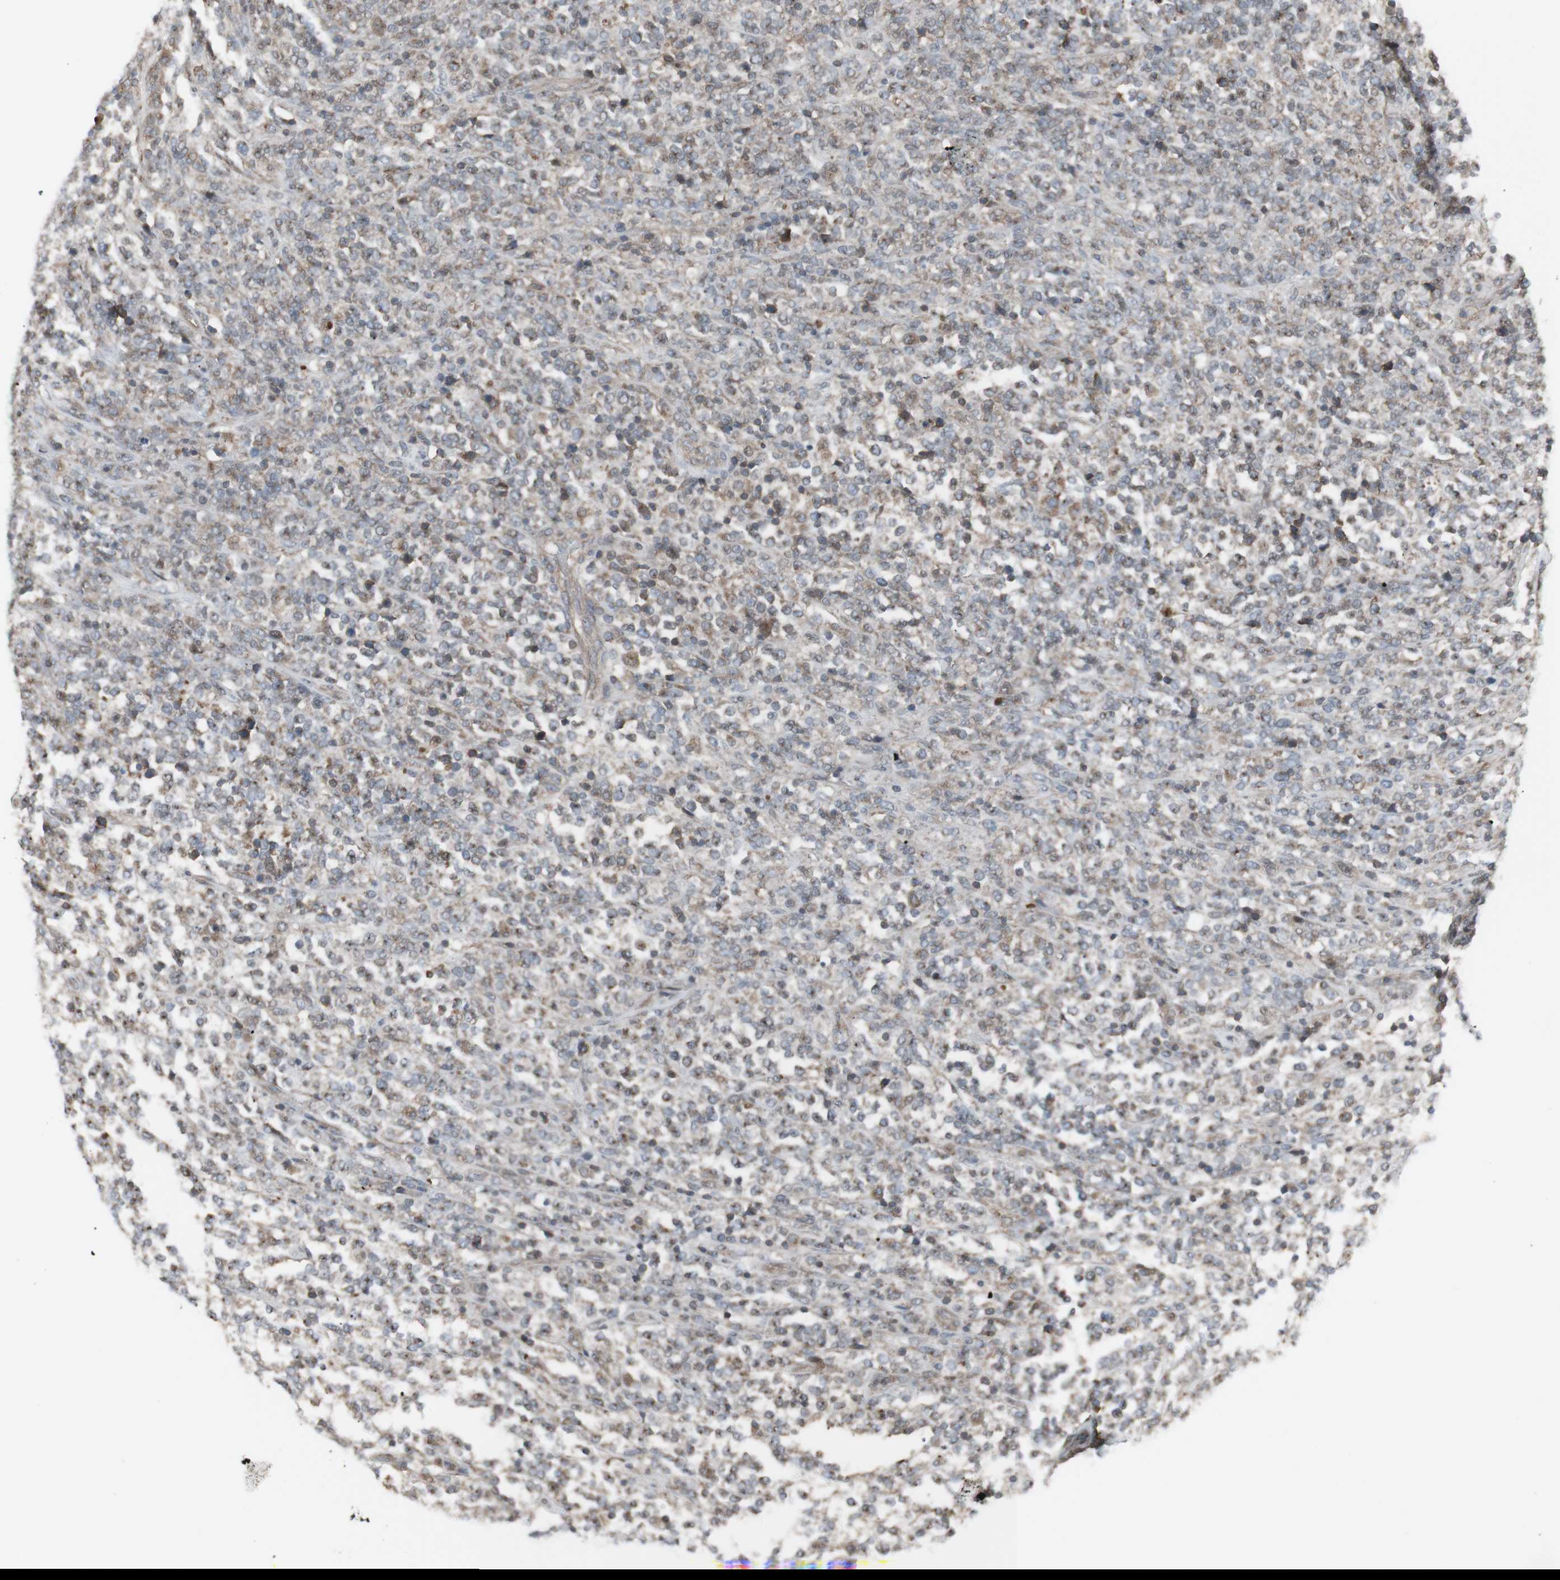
{"staining": {"intensity": "moderate", "quantity": "25%-75%", "location": "cytoplasmic/membranous"}, "tissue": "lymphoma", "cell_type": "Tumor cells", "image_type": "cancer", "snomed": [{"axis": "morphology", "description": "Malignant lymphoma, non-Hodgkin's type, High grade"}, {"axis": "topography", "description": "Soft tissue"}], "caption": "The photomicrograph shows immunohistochemical staining of lymphoma. There is moderate cytoplasmic/membranous staining is identified in approximately 25%-75% of tumor cells.", "gene": "GALNT6", "patient": {"sex": "male", "age": 18}}